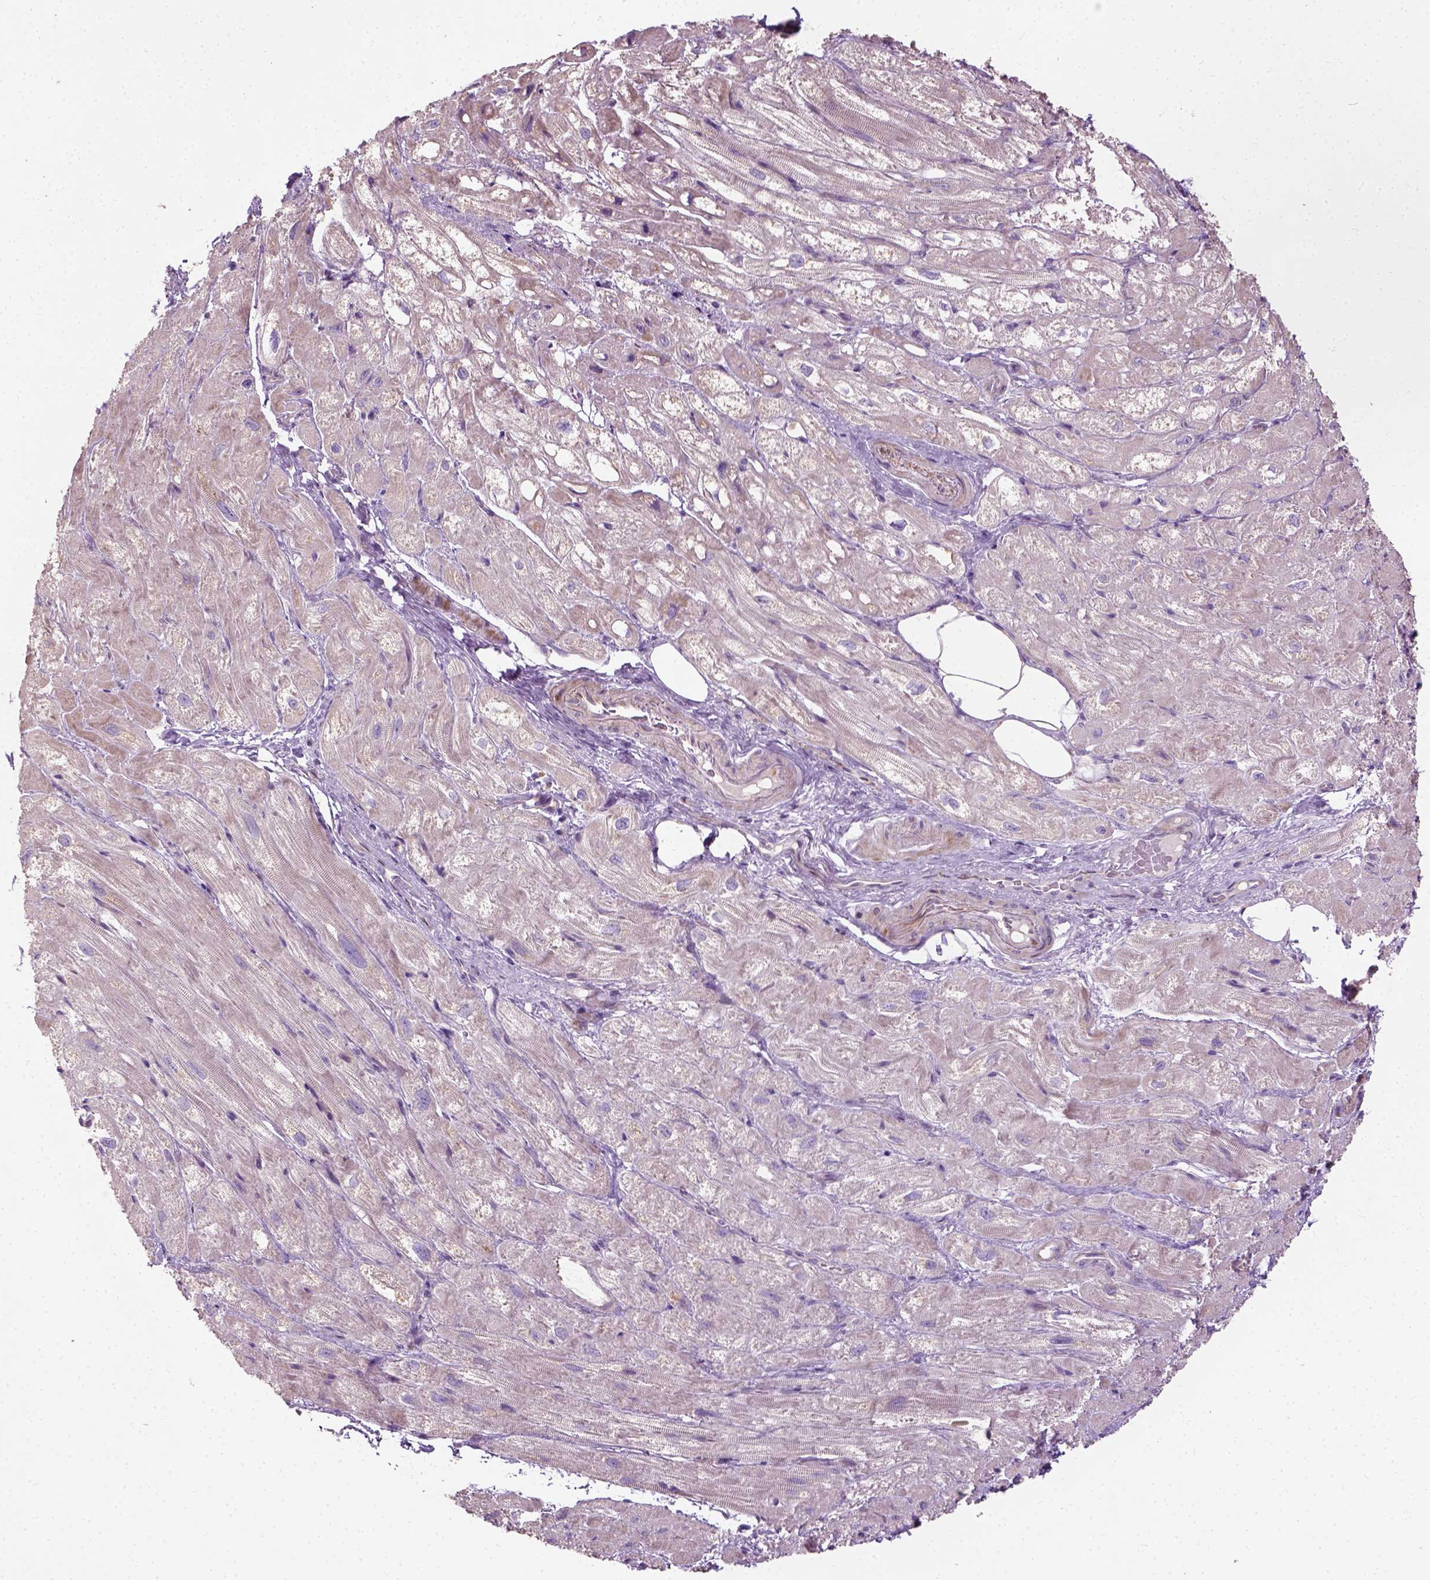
{"staining": {"intensity": "moderate", "quantity": "<25%", "location": "cytoplasmic/membranous"}, "tissue": "heart muscle", "cell_type": "Cardiomyocytes", "image_type": "normal", "snomed": [{"axis": "morphology", "description": "Normal tissue, NOS"}, {"axis": "topography", "description": "Heart"}], "caption": "Immunohistochemical staining of normal human heart muscle demonstrates low levels of moderate cytoplasmic/membranous staining in approximately <25% of cardiomyocytes. Nuclei are stained in blue.", "gene": "PKP3", "patient": {"sex": "female", "age": 69}}